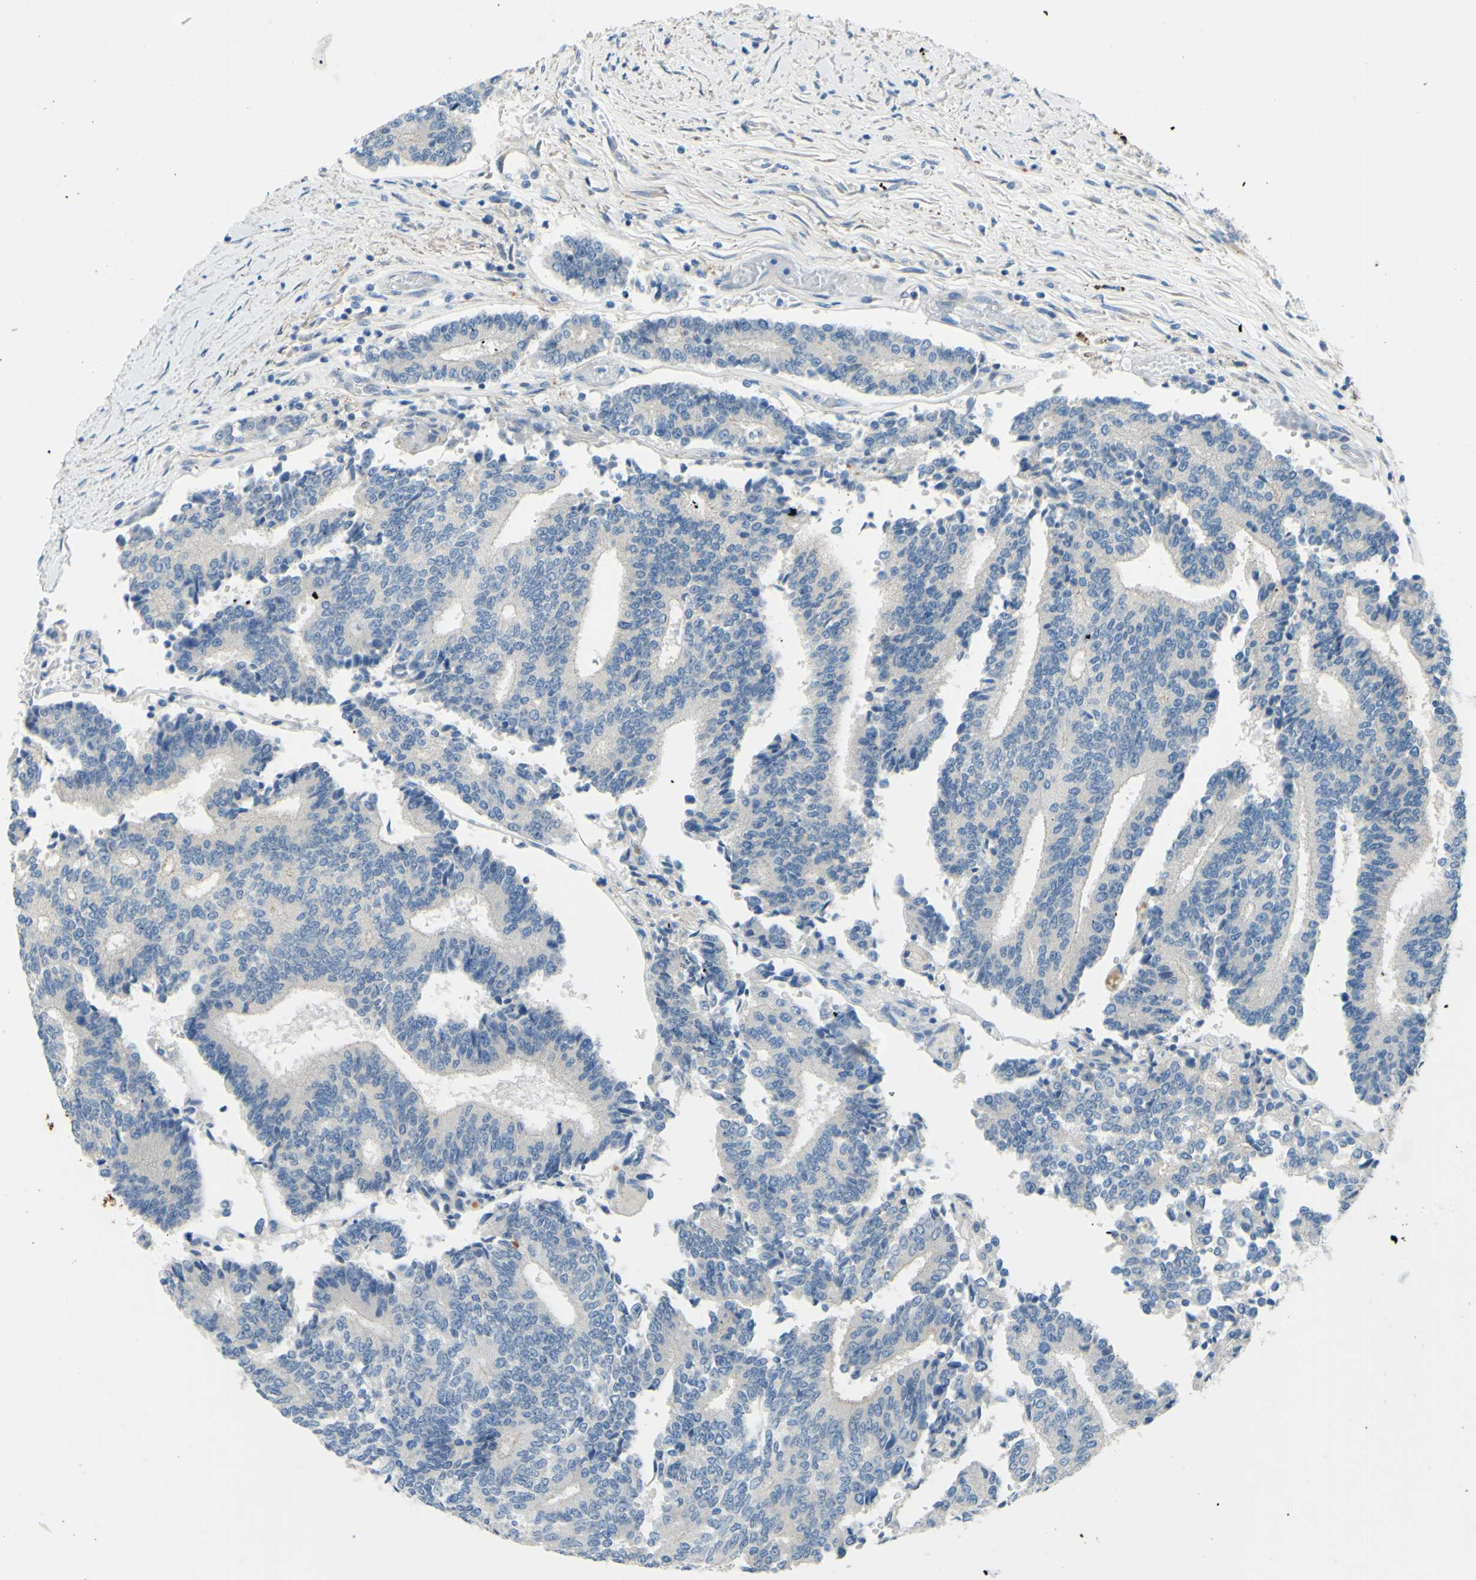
{"staining": {"intensity": "negative", "quantity": "none", "location": "none"}, "tissue": "prostate cancer", "cell_type": "Tumor cells", "image_type": "cancer", "snomed": [{"axis": "morphology", "description": "Normal tissue, NOS"}, {"axis": "morphology", "description": "Adenocarcinoma, High grade"}, {"axis": "topography", "description": "Prostate"}, {"axis": "topography", "description": "Seminal veicle"}], "caption": "There is no significant expression in tumor cells of prostate cancer. (DAB immunohistochemistry visualized using brightfield microscopy, high magnification).", "gene": "ARHGAP1", "patient": {"sex": "male", "age": 55}}